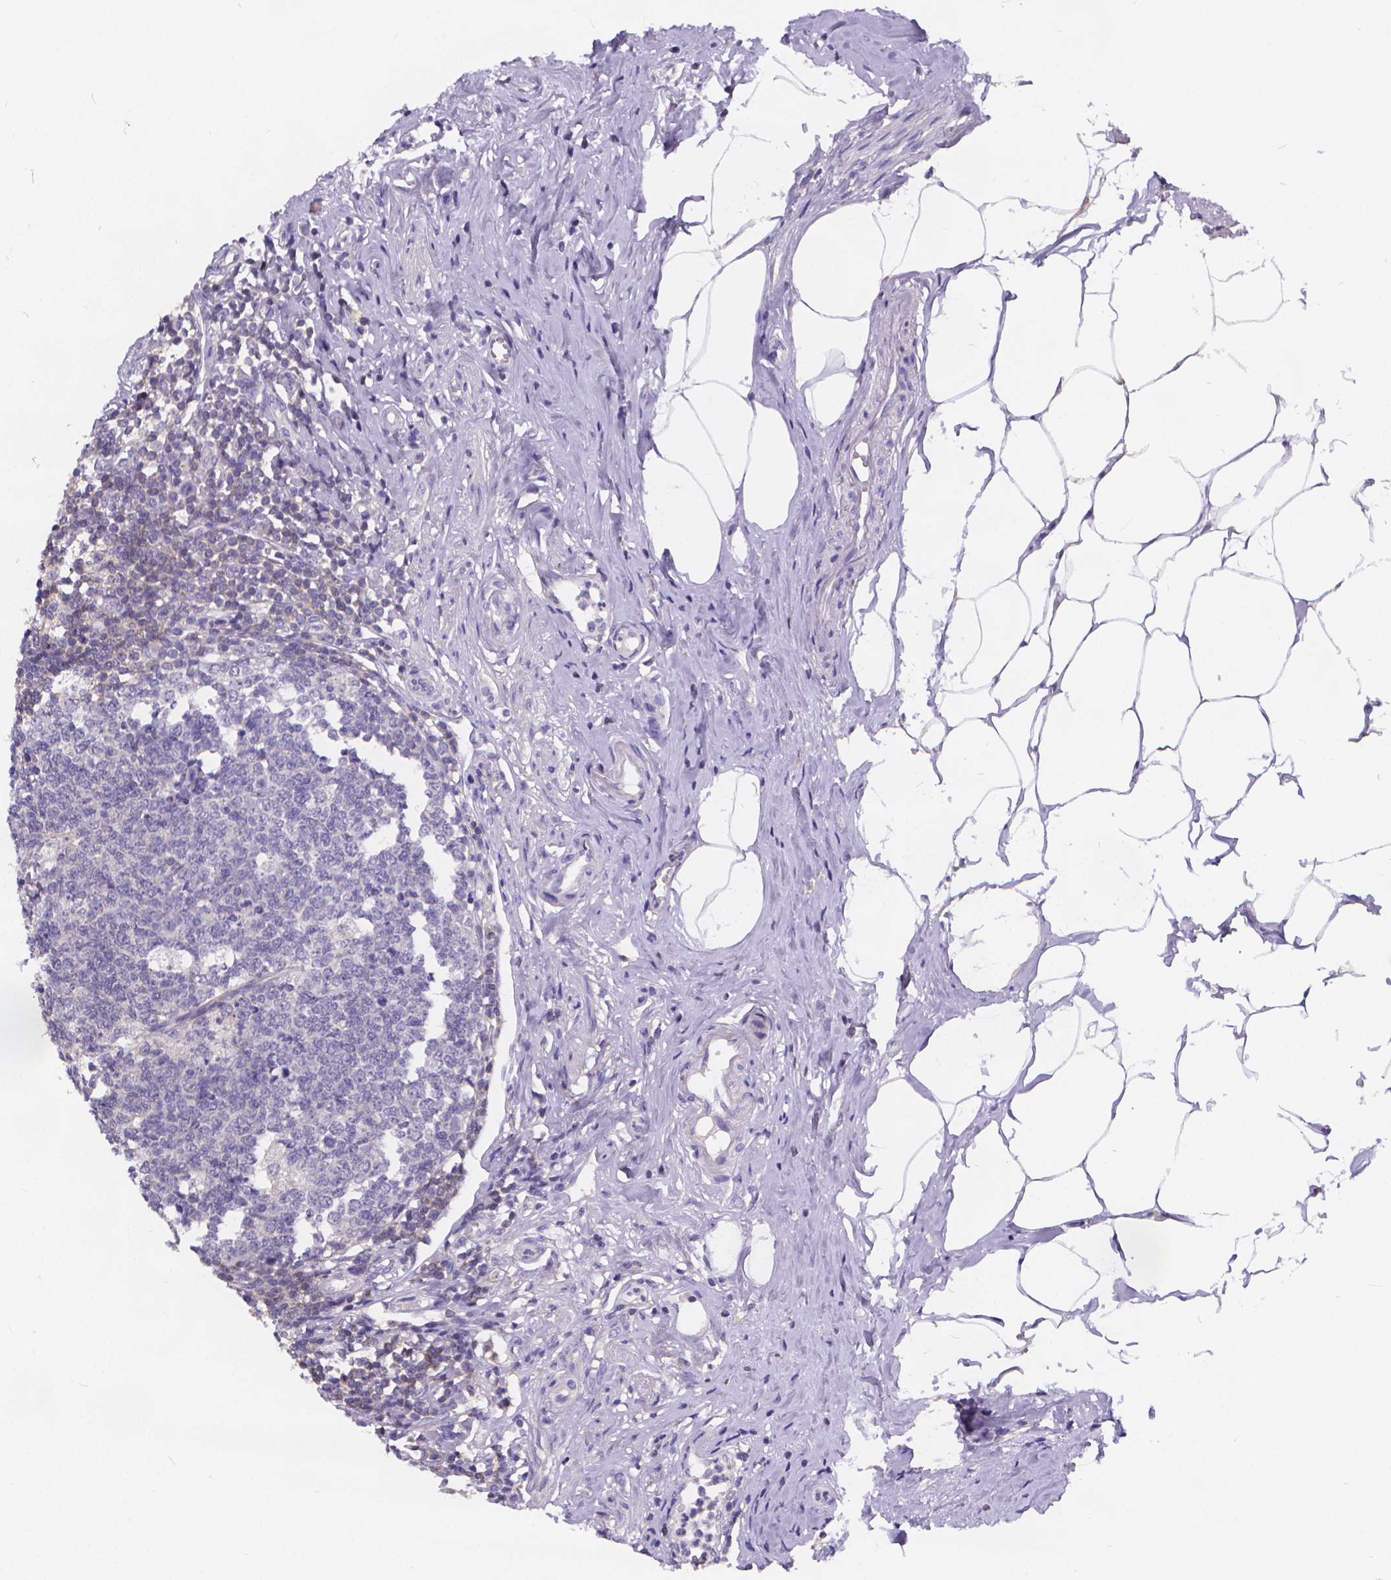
{"staining": {"intensity": "weak", "quantity": "<25%", "location": "cytoplasmic/membranous"}, "tissue": "appendix", "cell_type": "Glandular cells", "image_type": "normal", "snomed": [{"axis": "morphology", "description": "Normal tissue, NOS"}, {"axis": "morphology", "description": "Carcinoma, endometroid"}, {"axis": "topography", "description": "Appendix"}, {"axis": "topography", "description": "Colon"}], "caption": "IHC of unremarkable appendix displays no positivity in glandular cells.", "gene": "GLRB", "patient": {"sex": "female", "age": 60}}